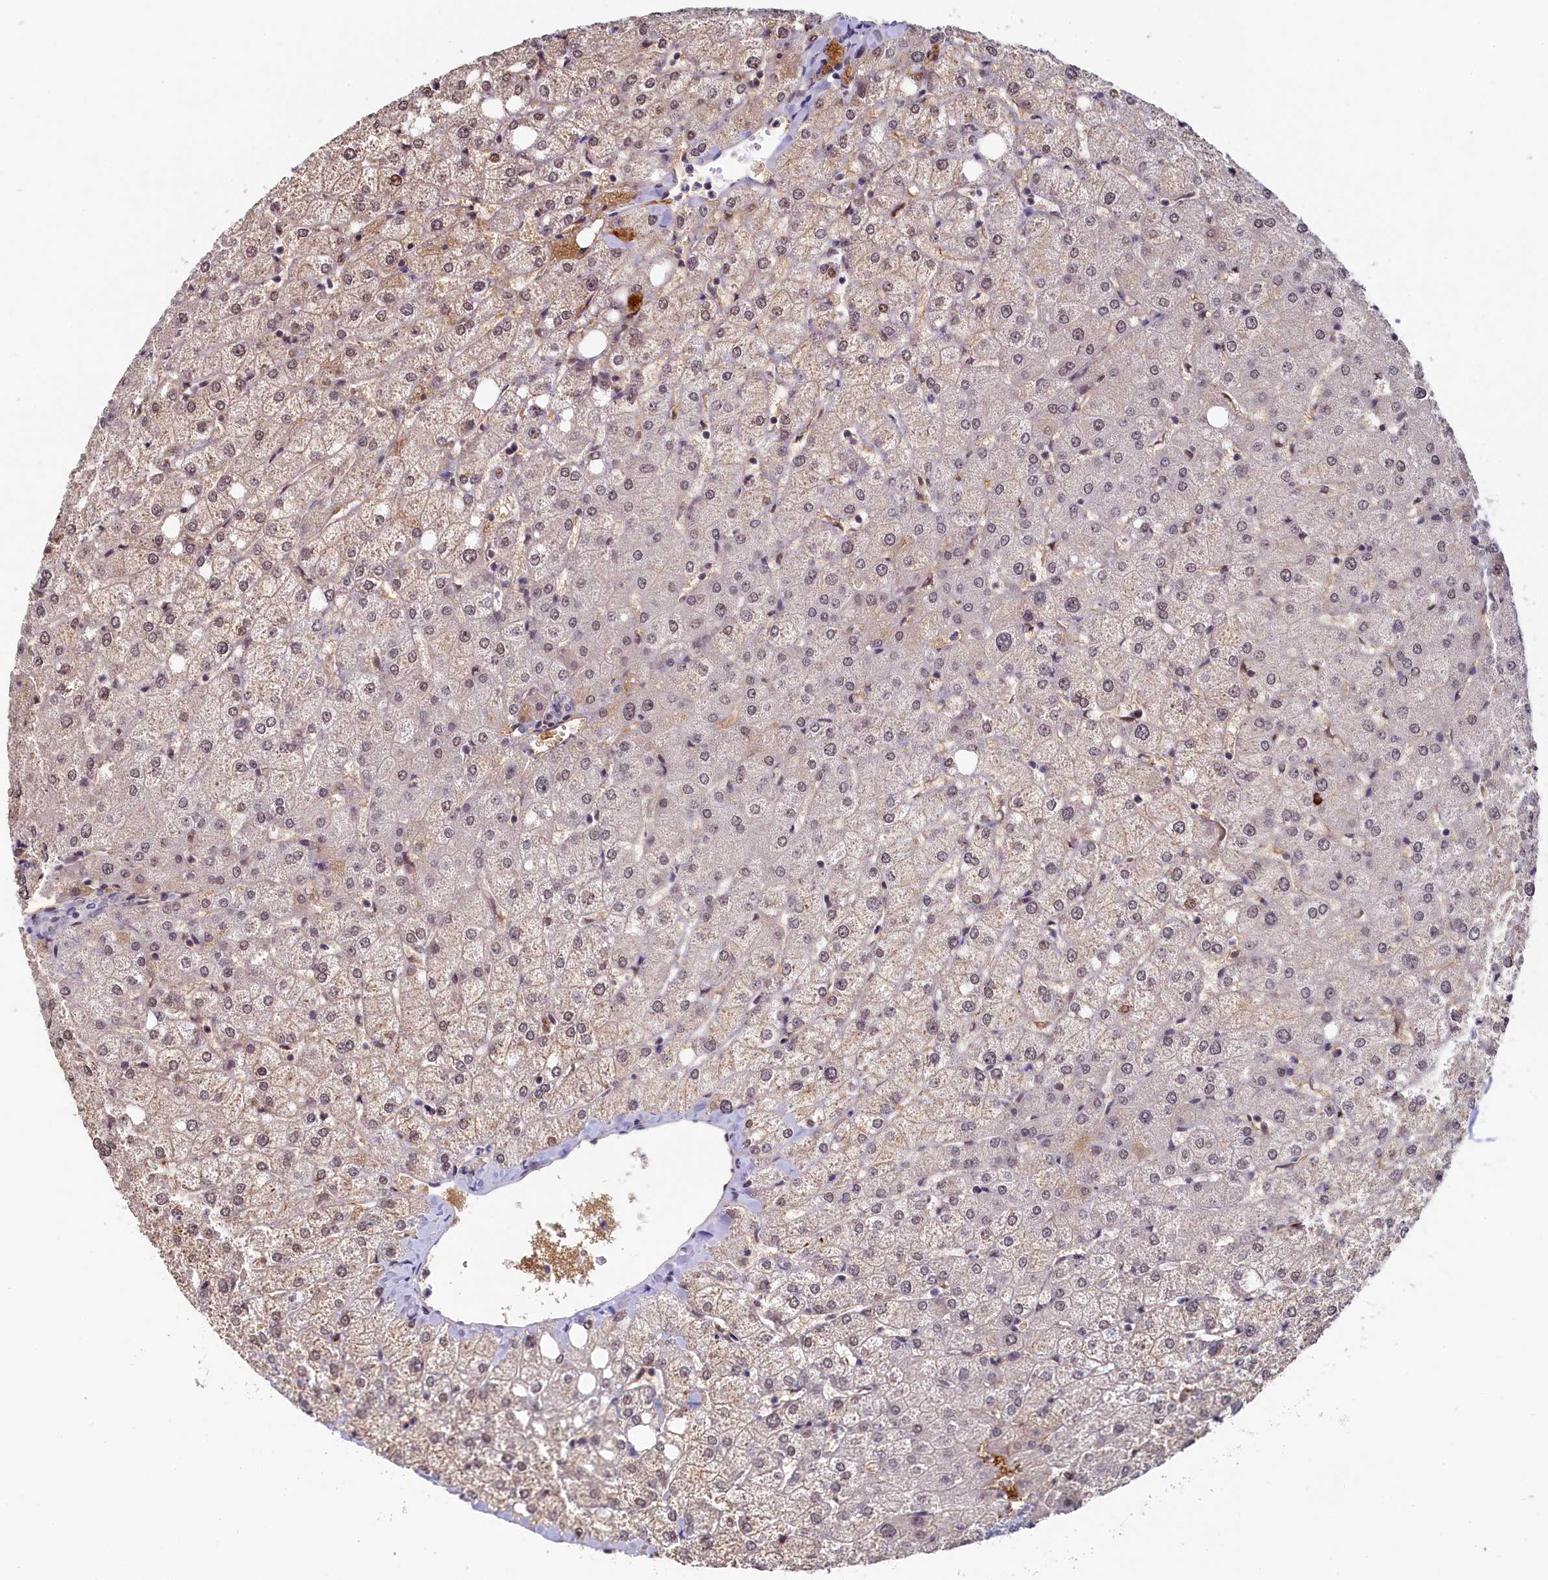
{"staining": {"intensity": "negative", "quantity": "none", "location": "none"}, "tissue": "liver", "cell_type": "Cholangiocytes", "image_type": "normal", "snomed": [{"axis": "morphology", "description": "Normal tissue, NOS"}, {"axis": "topography", "description": "Liver"}], "caption": "This is an IHC histopathology image of benign liver. There is no positivity in cholangiocytes.", "gene": "INTS14", "patient": {"sex": "female", "age": 54}}